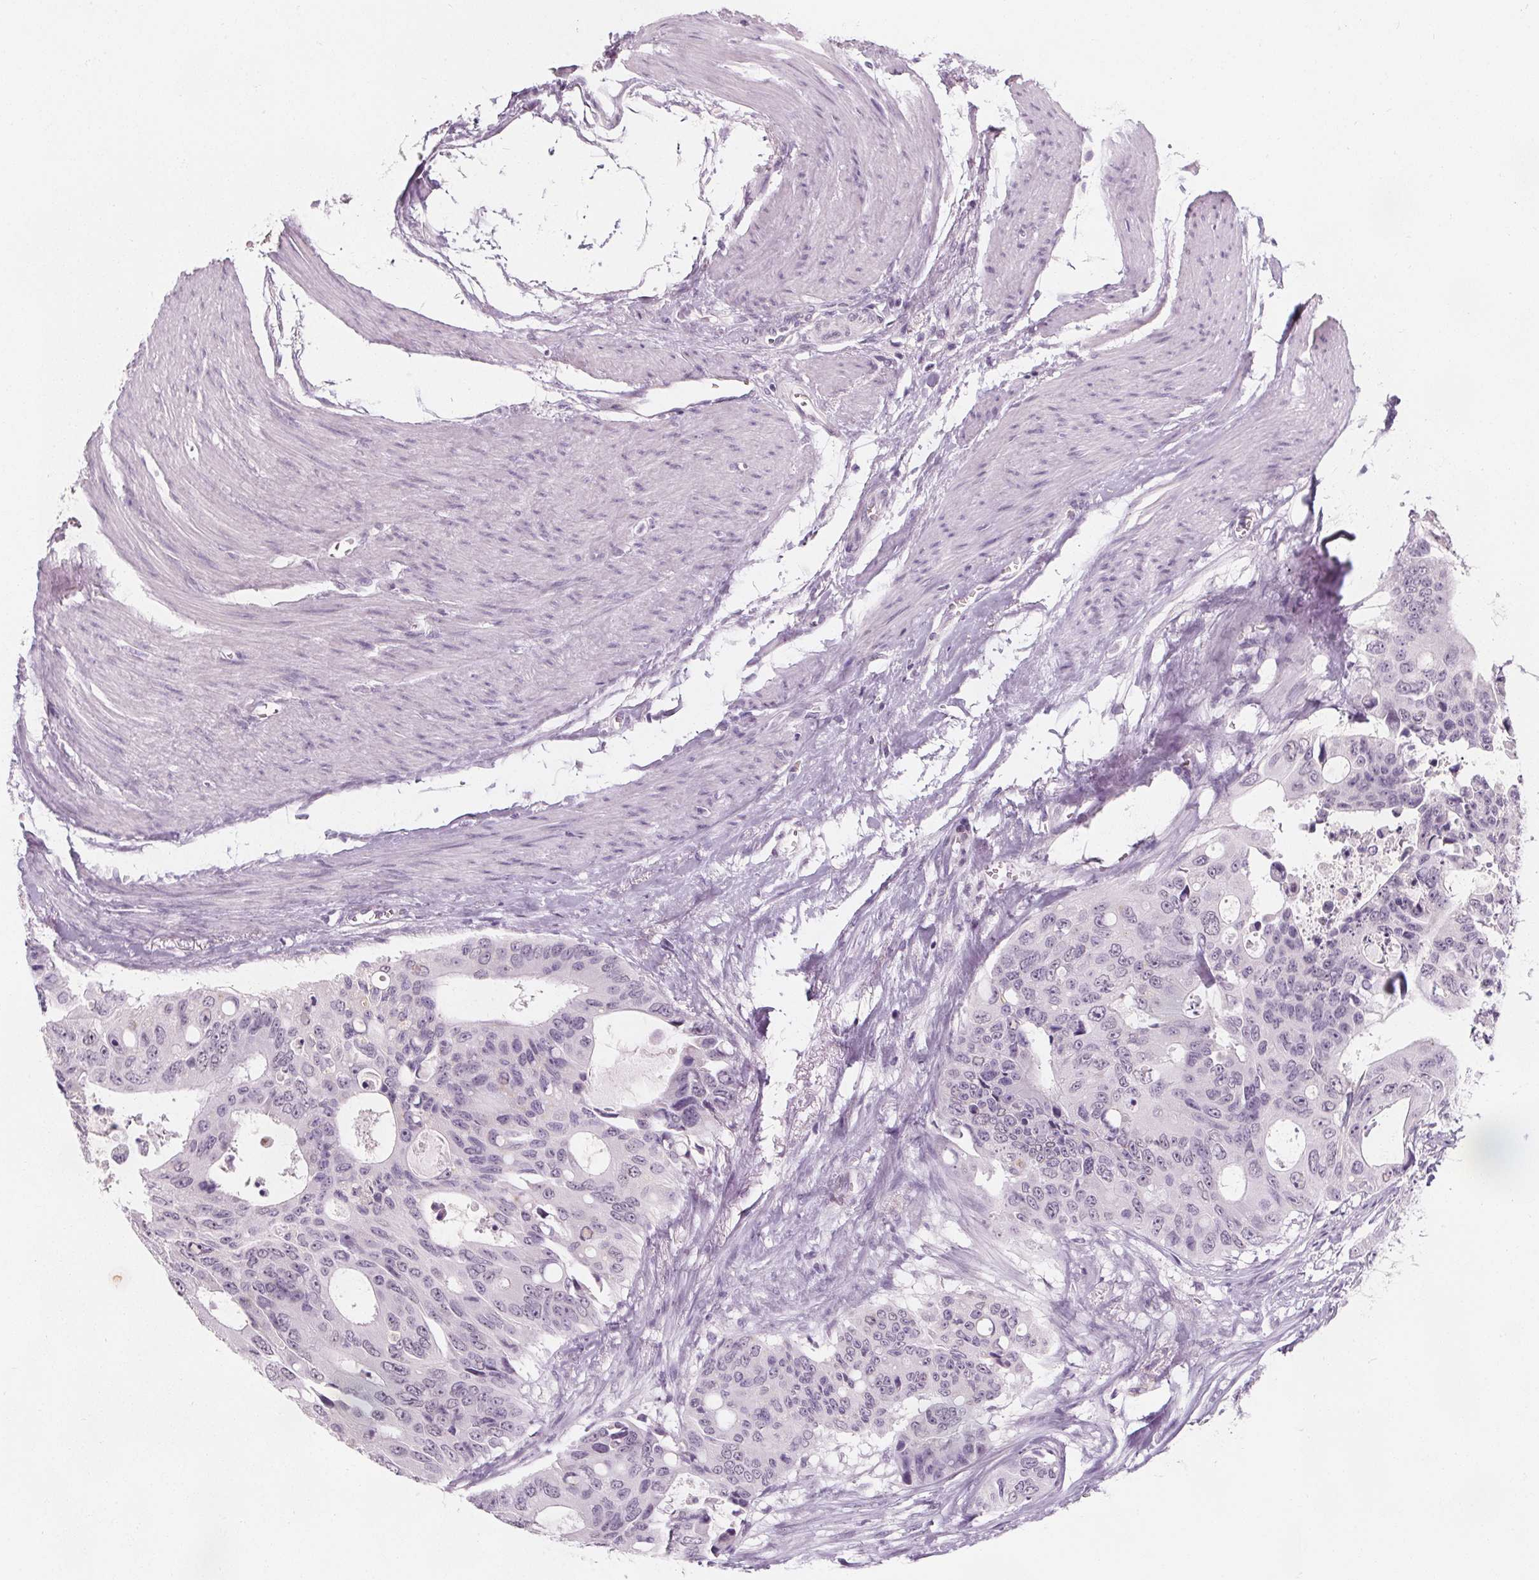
{"staining": {"intensity": "negative", "quantity": "none", "location": "none"}, "tissue": "colorectal cancer", "cell_type": "Tumor cells", "image_type": "cancer", "snomed": [{"axis": "morphology", "description": "Adenocarcinoma, NOS"}, {"axis": "topography", "description": "Rectum"}], "caption": "An immunohistochemistry photomicrograph of colorectal cancer (adenocarcinoma) is shown. There is no staining in tumor cells of colorectal cancer (adenocarcinoma).", "gene": "DBX2", "patient": {"sex": "male", "age": 76}}